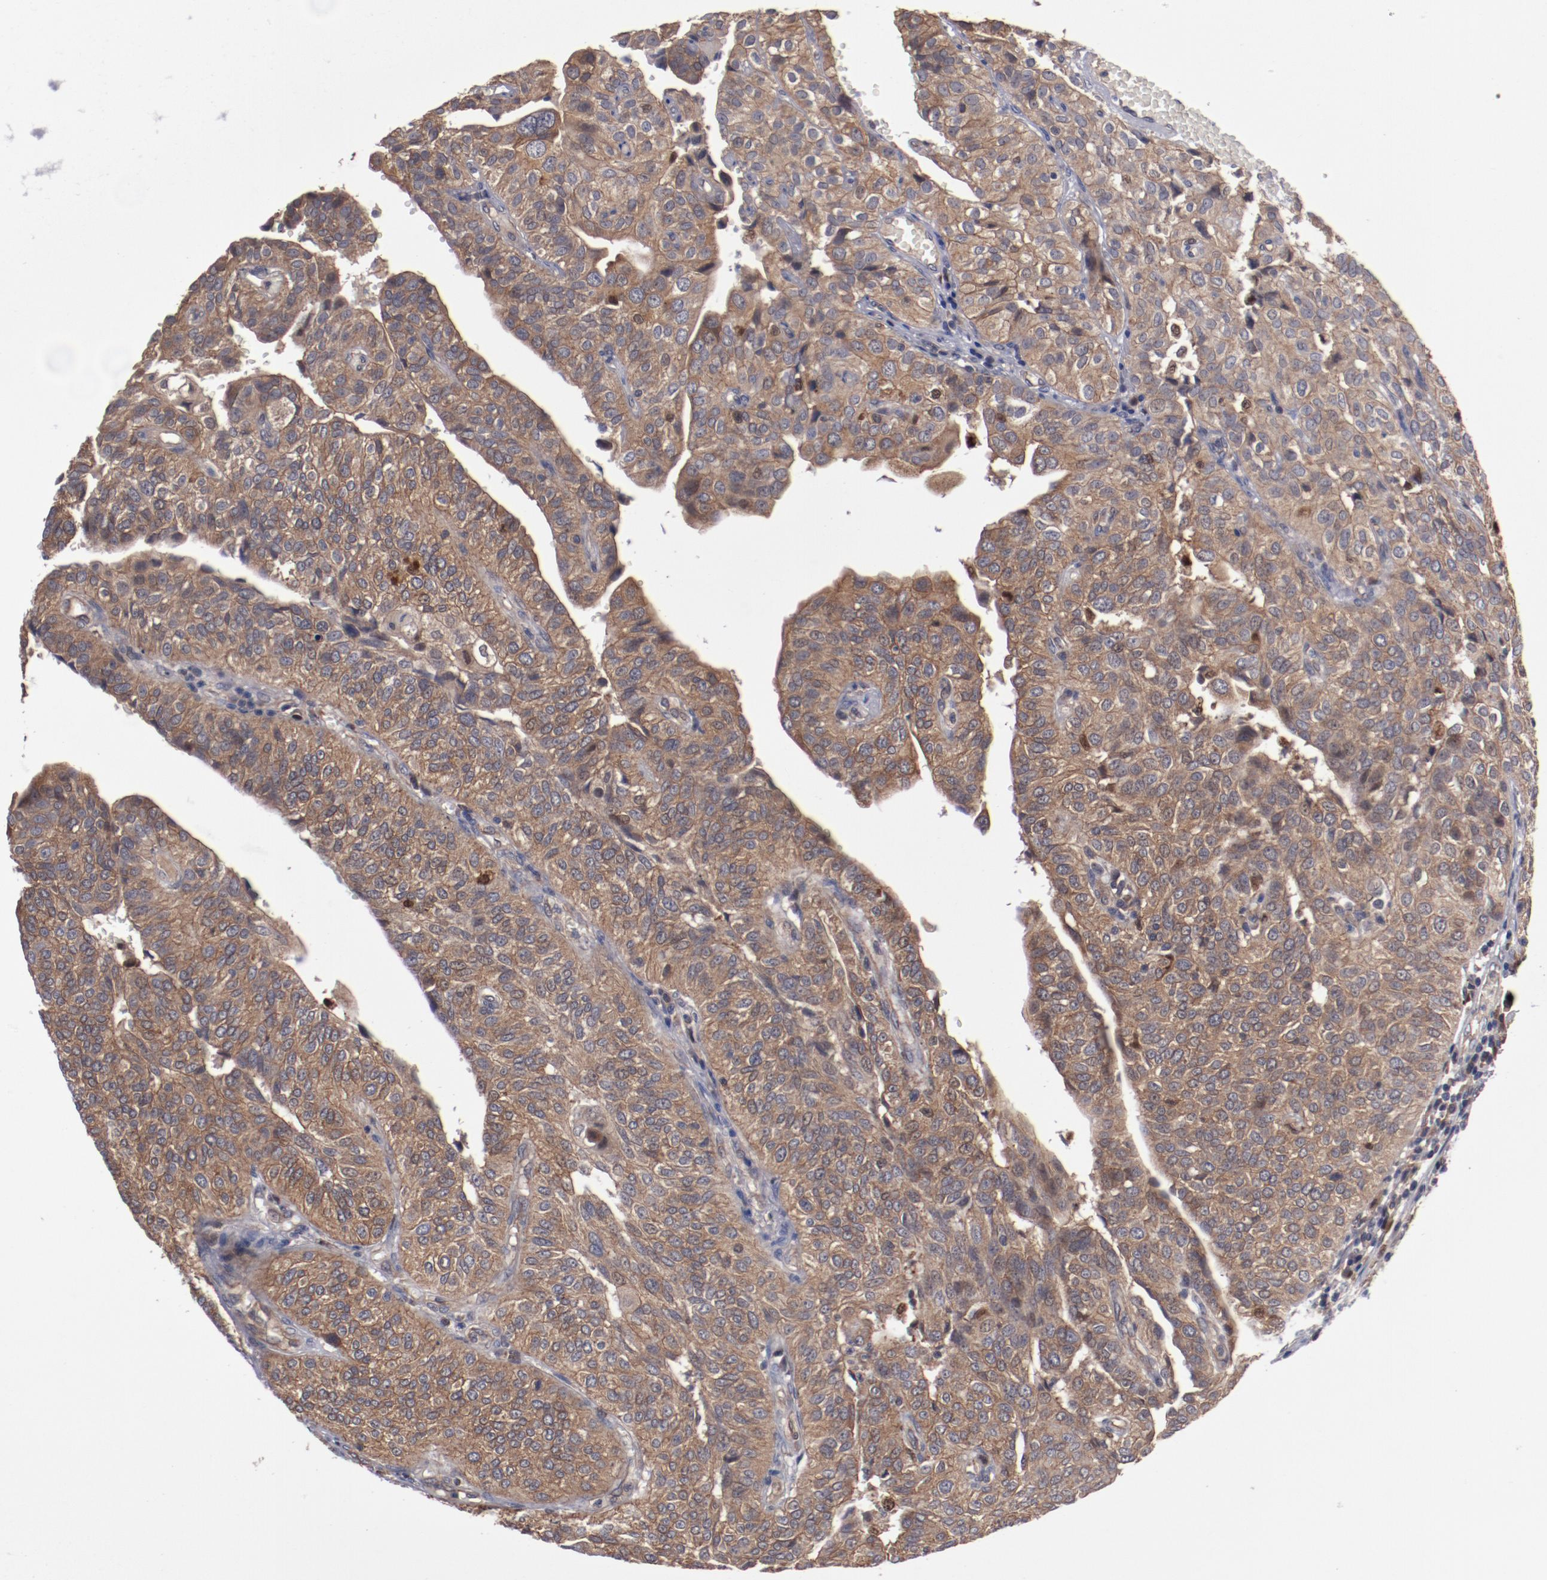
{"staining": {"intensity": "moderate", "quantity": ">75%", "location": "cytoplasmic/membranous"}, "tissue": "urothelial cancer", "cell_type": "Tumor cells", "image_type": "cancer", "snomed": [{"axis": "morphology", "description": "Urothelial carcinoma, High grade"}, {"axis": "topography", "description": "Urinary bladder"}], "caption": "Immunohistochemical staining of human high-grade urothelial carcinoma exhibits medium levels of moderate cytoplasmic/membranous staining in approximately >75% of tumor cells.", "gene": "DNAAF2", "patient": {"sex": "male", "age": 56}}